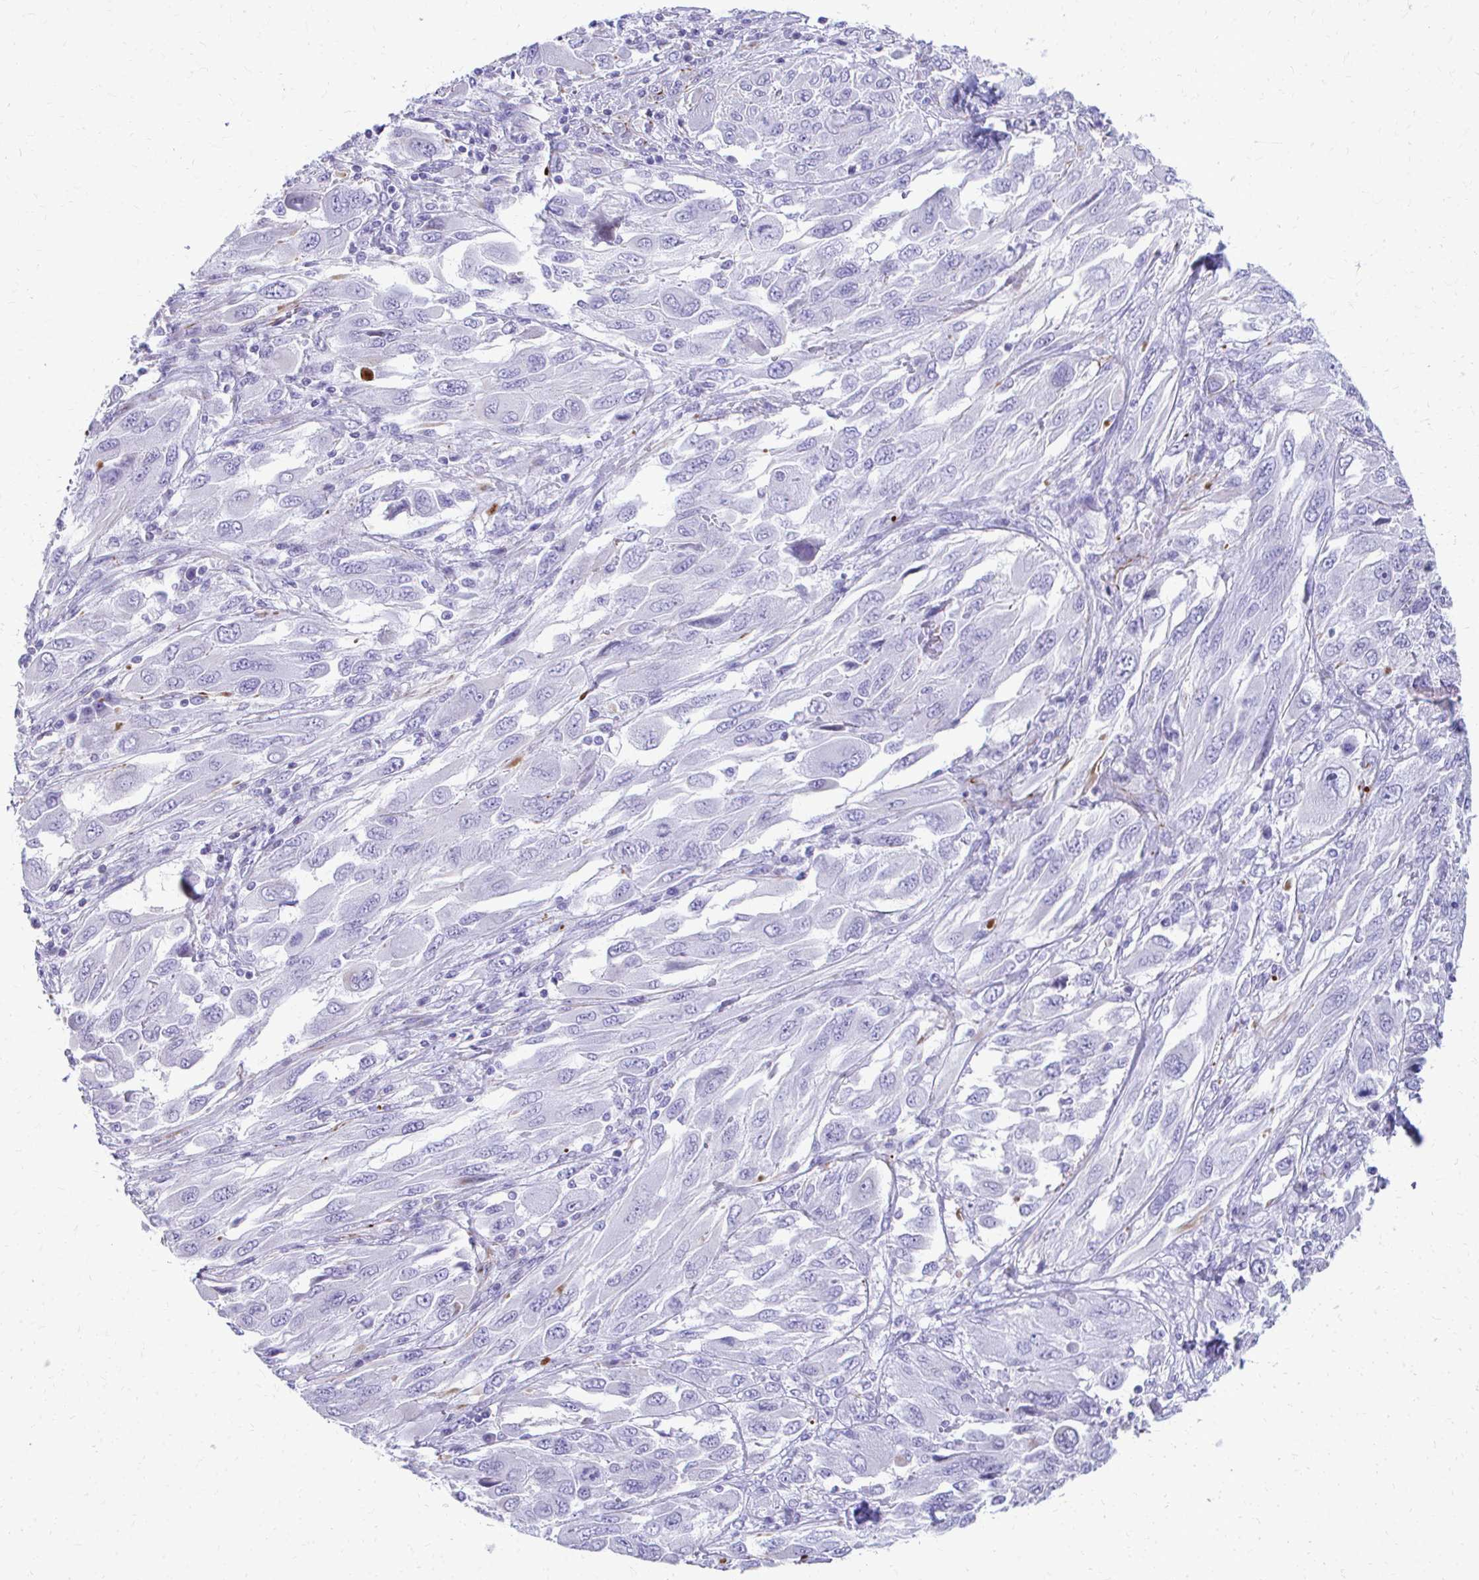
{"staining": {"intensity": "negative", "quantity": "none", "location": "none"}, "tissue": "melanoma", "cell_type": "Tumor cells", "image_type": "cancer", "snomed": [{"axis": "morphology", "description": "Malignant melanoma, NOS"}, {"axis": "topography", "description": "Skin"}], "caption": "DAB immunohistochemical staining of malignant melanoma reveals no significant expression in tumor cells. The staining is performed using DAB brown chromogen with nuclei counter-stained in using hematoxylin.", "gene": "TRIM6", "patient": {"sex": "female", "age": 91}}